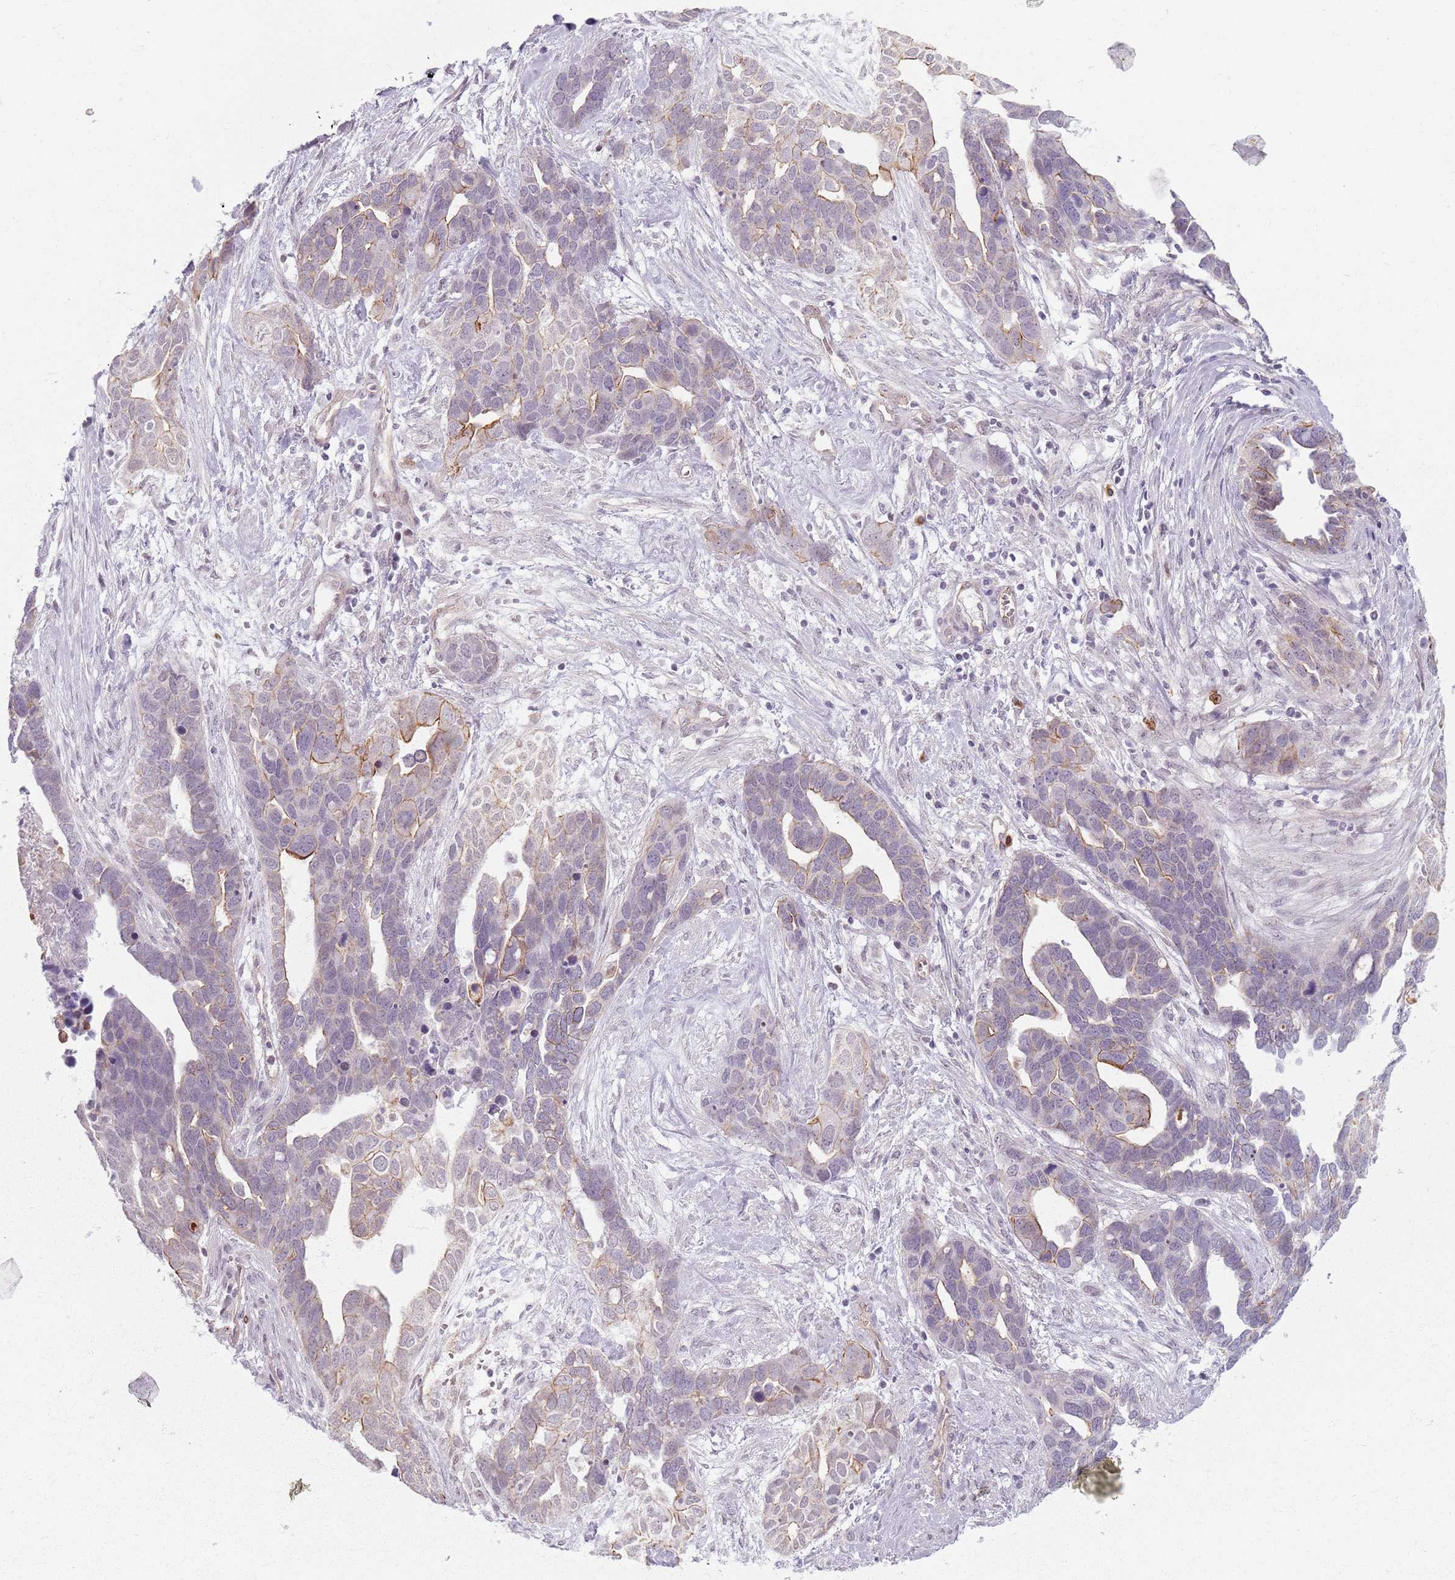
{"staining": {"intensity": "moderate", "quantity": "<25%", "location": "cytoplasmic/membranous"}, "tissue": "ovarian cancer", "cell_type": "Tumor cells", "image_type": "cancer", "snomed": [{"axis": "morphology", "description": "Cystadenocarcinoma, serous, NOS"}, {"axis": "topography", "description": "Ovary"}], "caption": "Ovarian serous cystadenocarcinoma stained with a protein marker reveals moderate staining in tumor cells.", "gene": "KCNA5", "patient": {"sex": "female", "age": 54}}